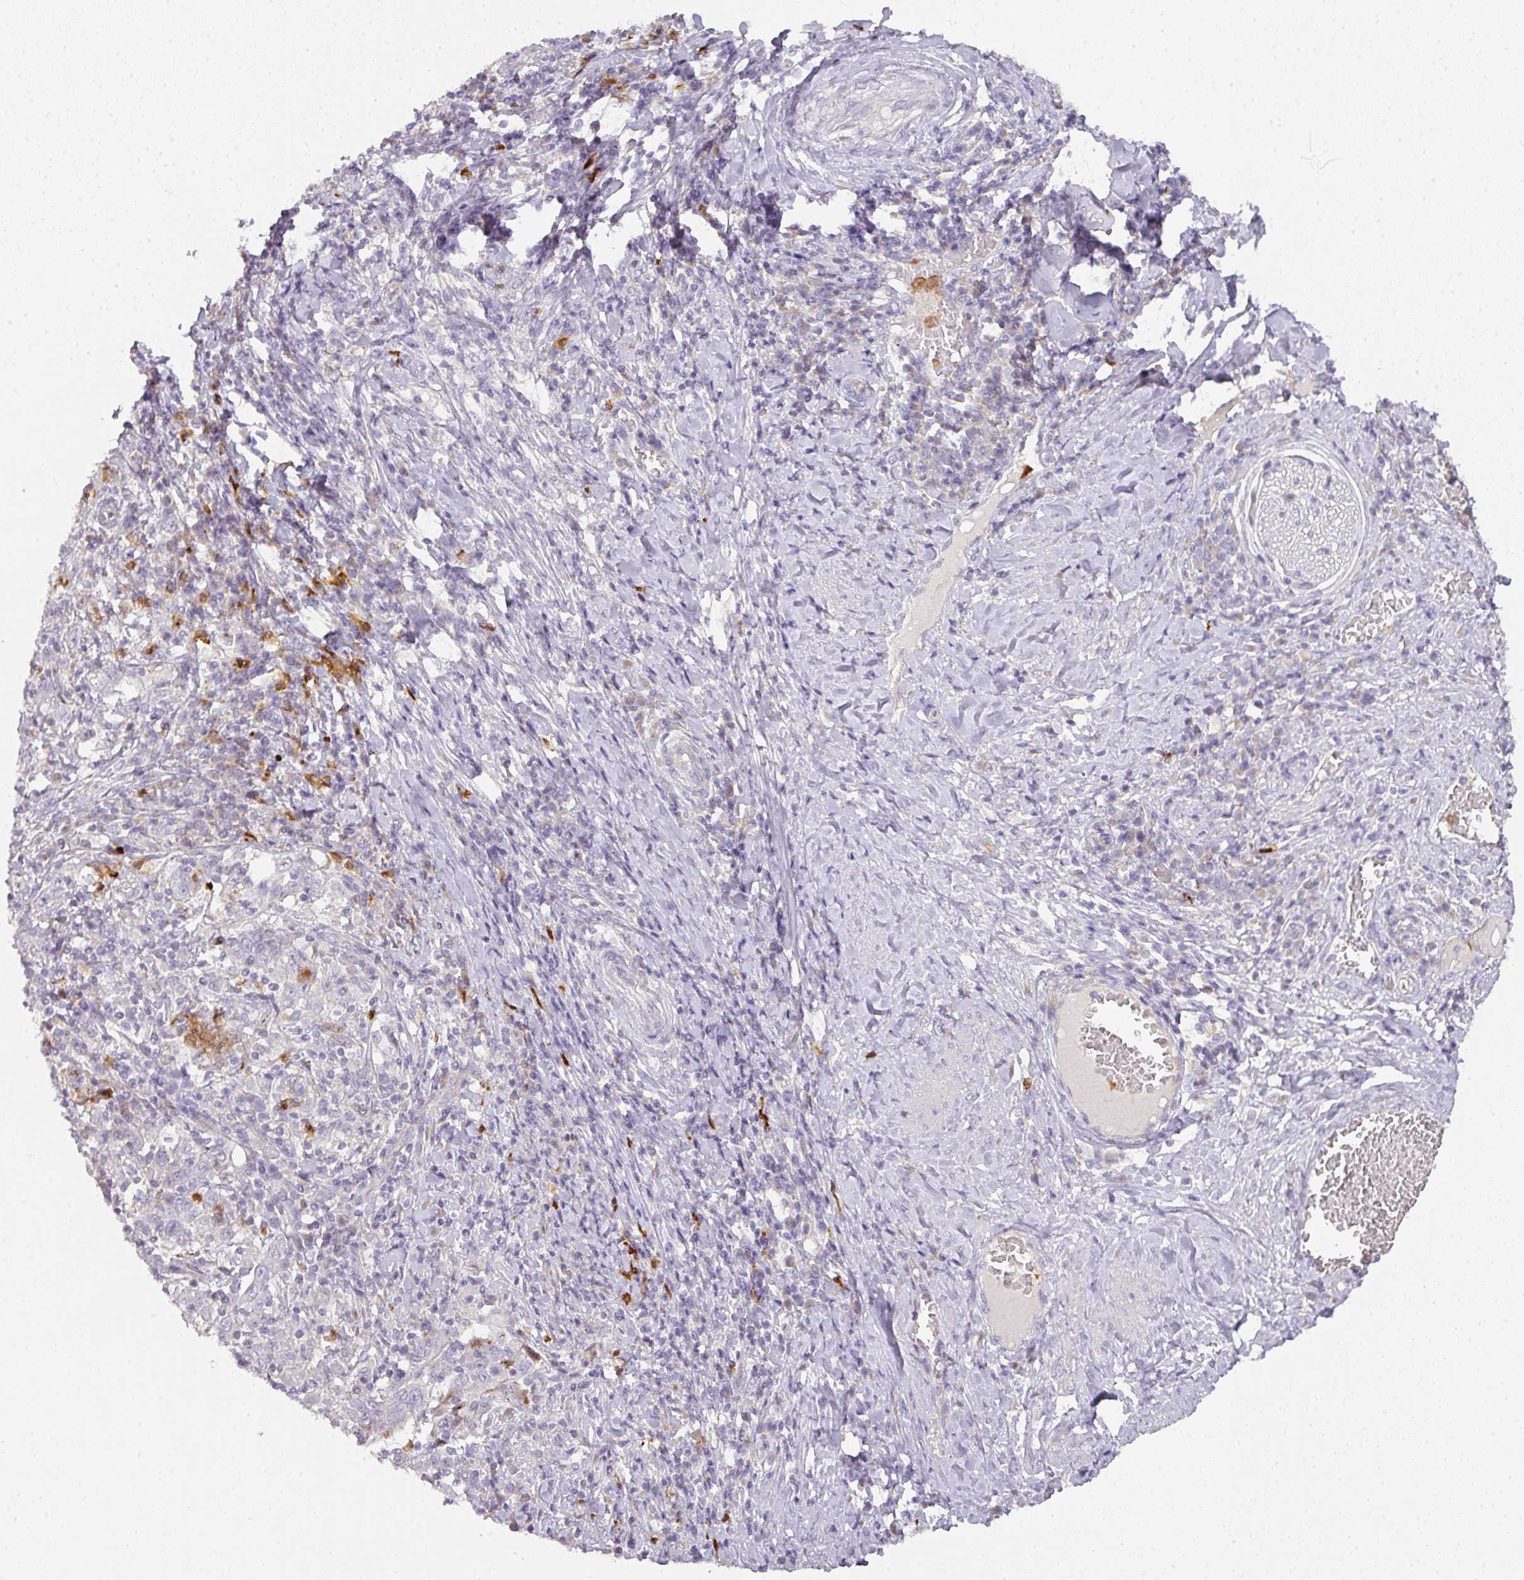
{"staining": {"intensity": "negative", "quantity": "none", "location": "none"}, "tissue": "cervical cancer", "cell_type": "Tumor cells", "image_type": "cancer", "snomed": [{"axis": "morphology", "description": "Squamous cell carcinoma, NOS"}, {"axis": "topography", "description": "Cervix"}], "caption": "Human squamous cell carcinoma (cervical) stained for a protein using immunohistochemistry (IHC) displays no expression in tumor cells.", "gene": "HHEX", "patient": {"sex": "female", "age": 46}}